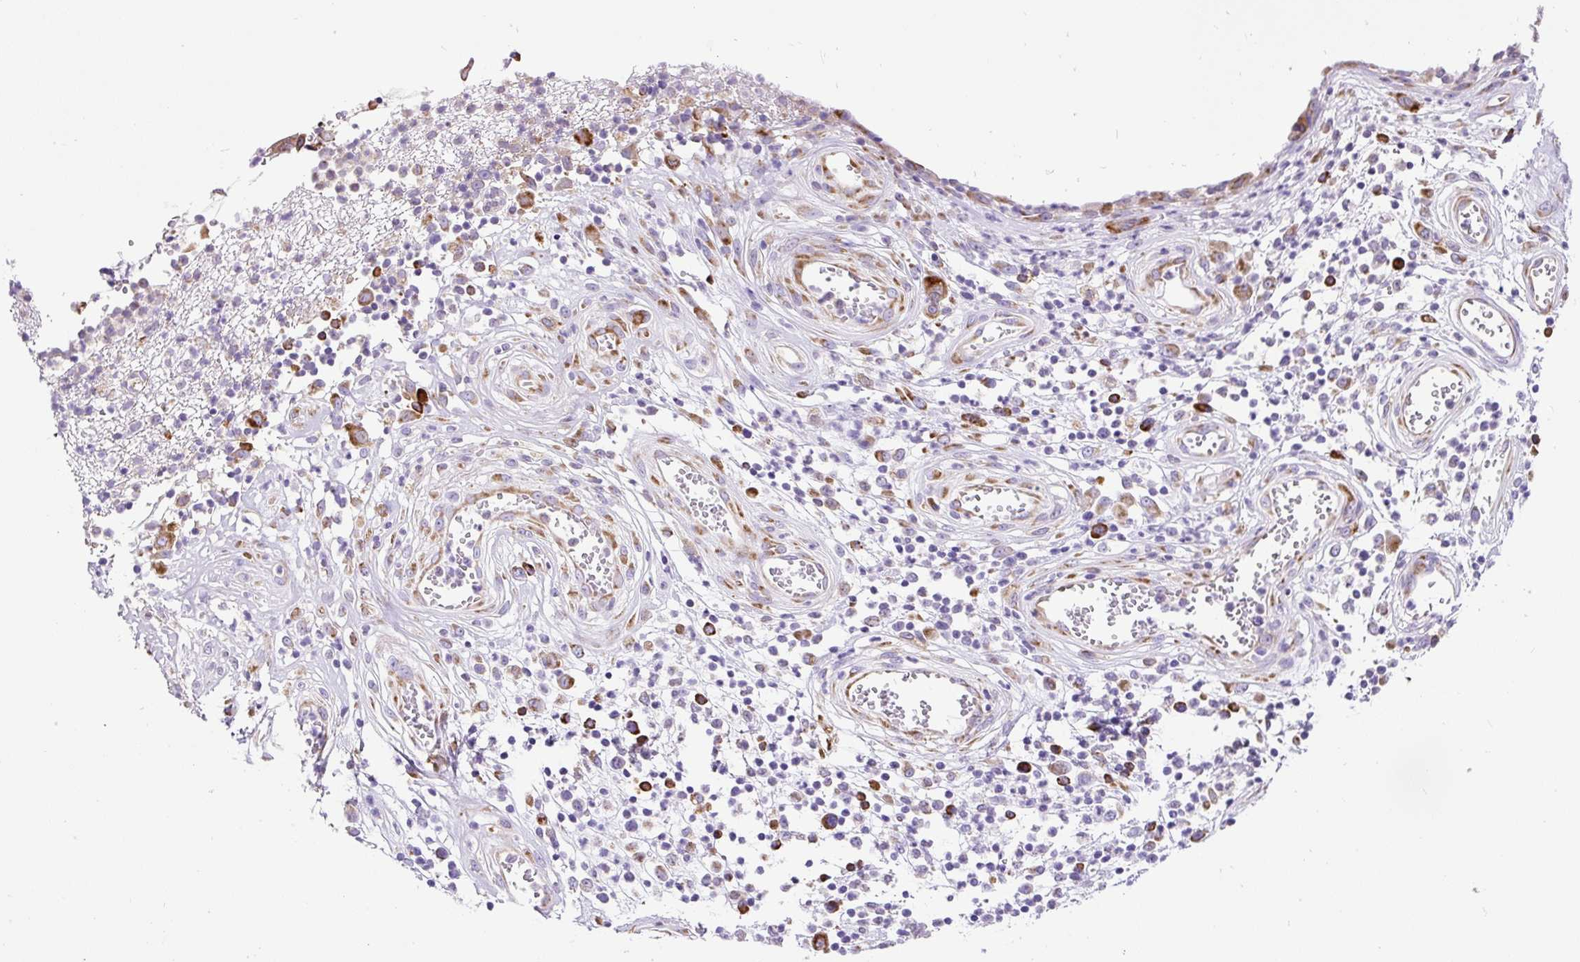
{"staining": {"intensity": "moderate", "quantity": ">75%", "location": "cytoplasmic/membranous"}, "tissue": "stomach cancer", "cell_type": "Tumor cells", "image_type": "cancer", "snomed": [{"axis": "morphology", "description": "Adenocarcinoma, NOS"}, {"axis": "topography", "description": "Stomach"}], "caption": "DAB immunohistochemical staining of adenocarcinoma (stomach) displays moderate cytoplasmic/membranous protein expression in approximately >75% of tumor cells.", "gene": "DDOST", "patient": {"sex": "male", "age": 59}}